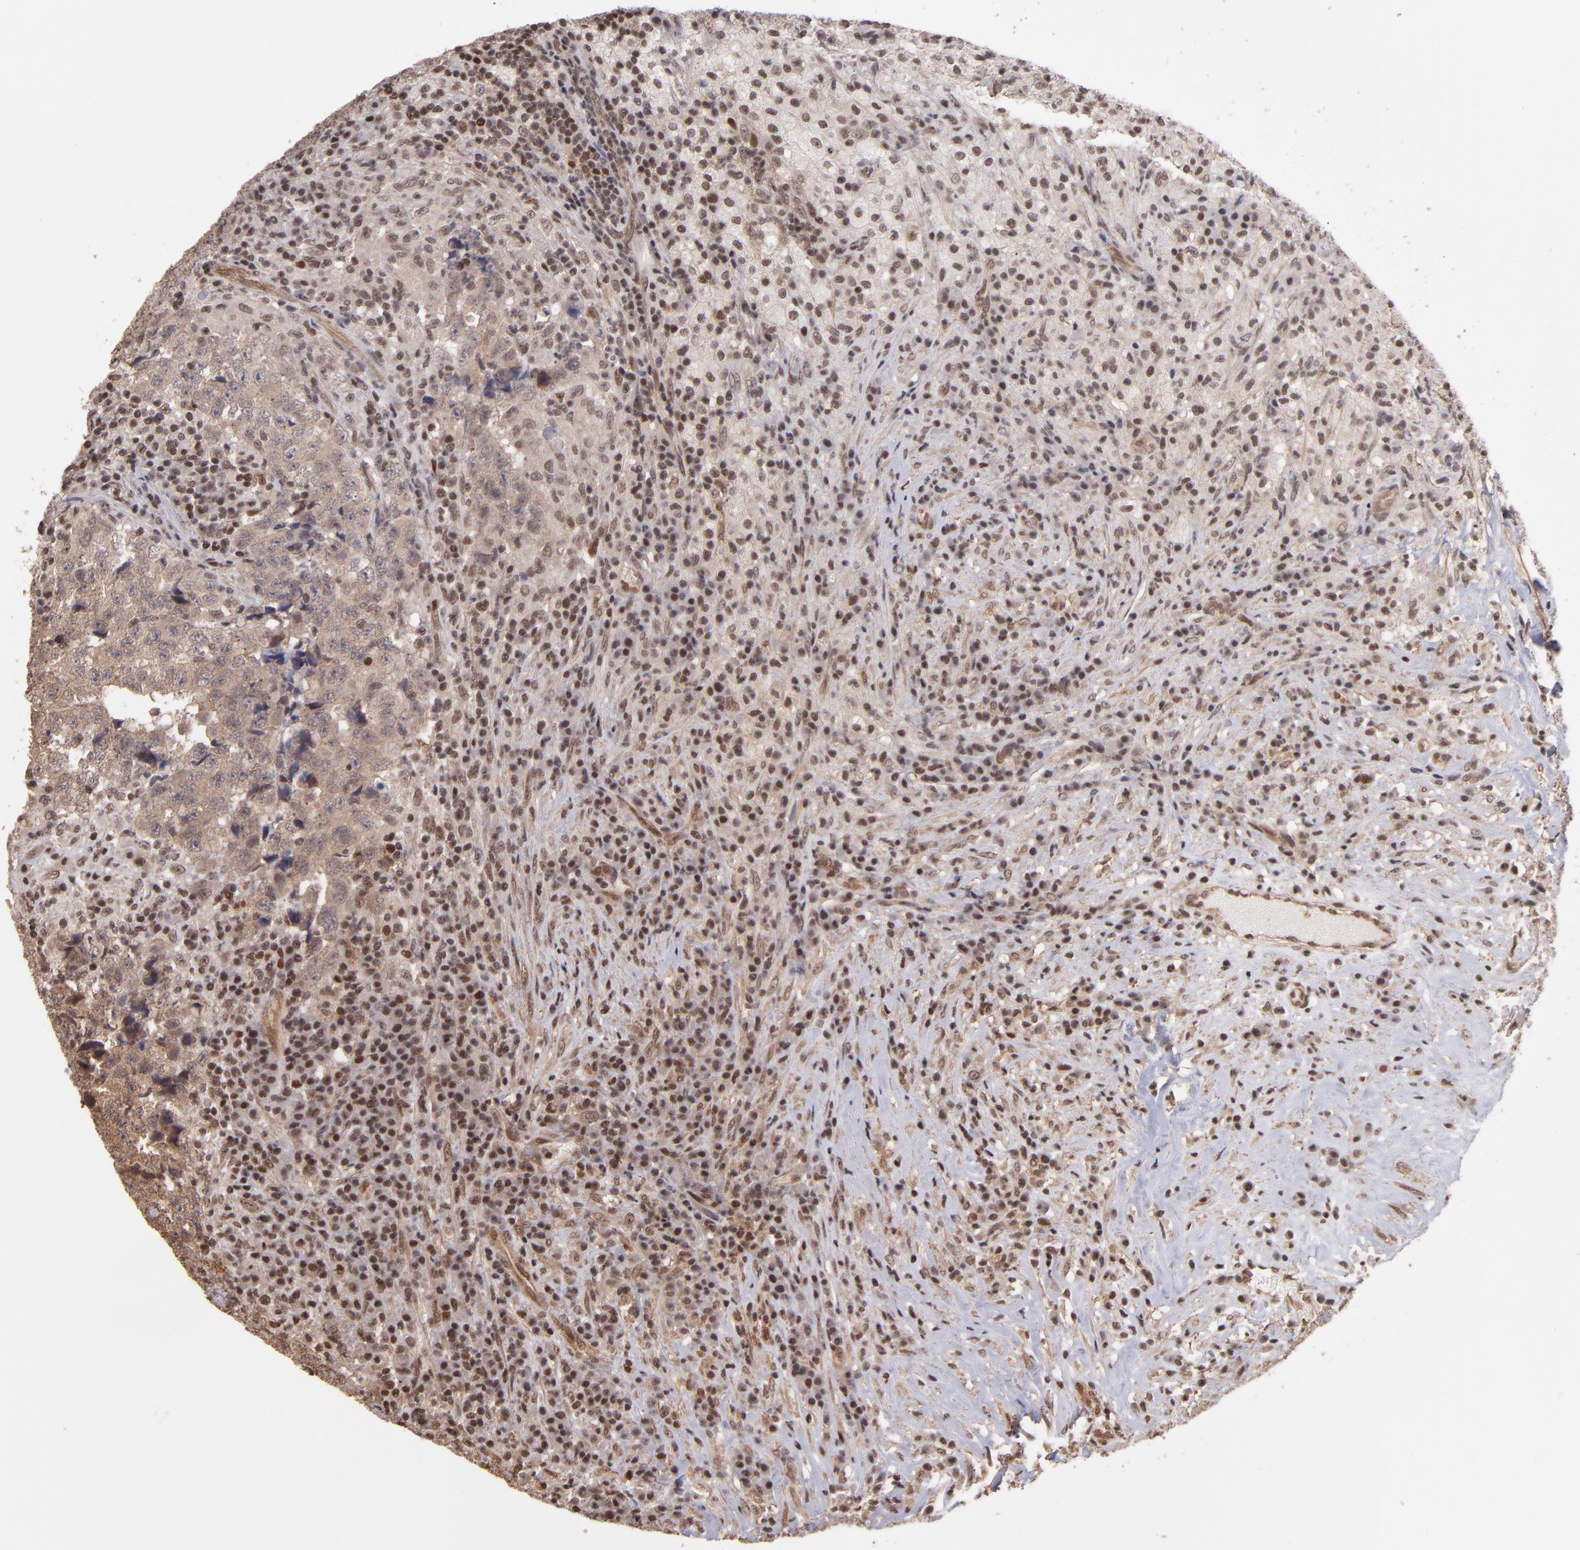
{"staining": {"intensity": "weak", "quantity": "<25%", "location": "cytoplasmic/membranous,nuclear"}, "tissue": "testis cancer", "cell_type": "Tumor cells", "image_type": "cancer", "snomed": [{"axis": "morphology", "description": "Necrosis, NOS"}, {"axis": "morphology", "description": "Carcinoma, Embryonal, NOS"}, {"axis": "topography", "description": "Testis"}], "caption": "There is no significant positivity in tumor cells of testis cancer (embryonal carcinoma).", "gene": "TERF2", "patient": {"sex": "male", "age": 19}}